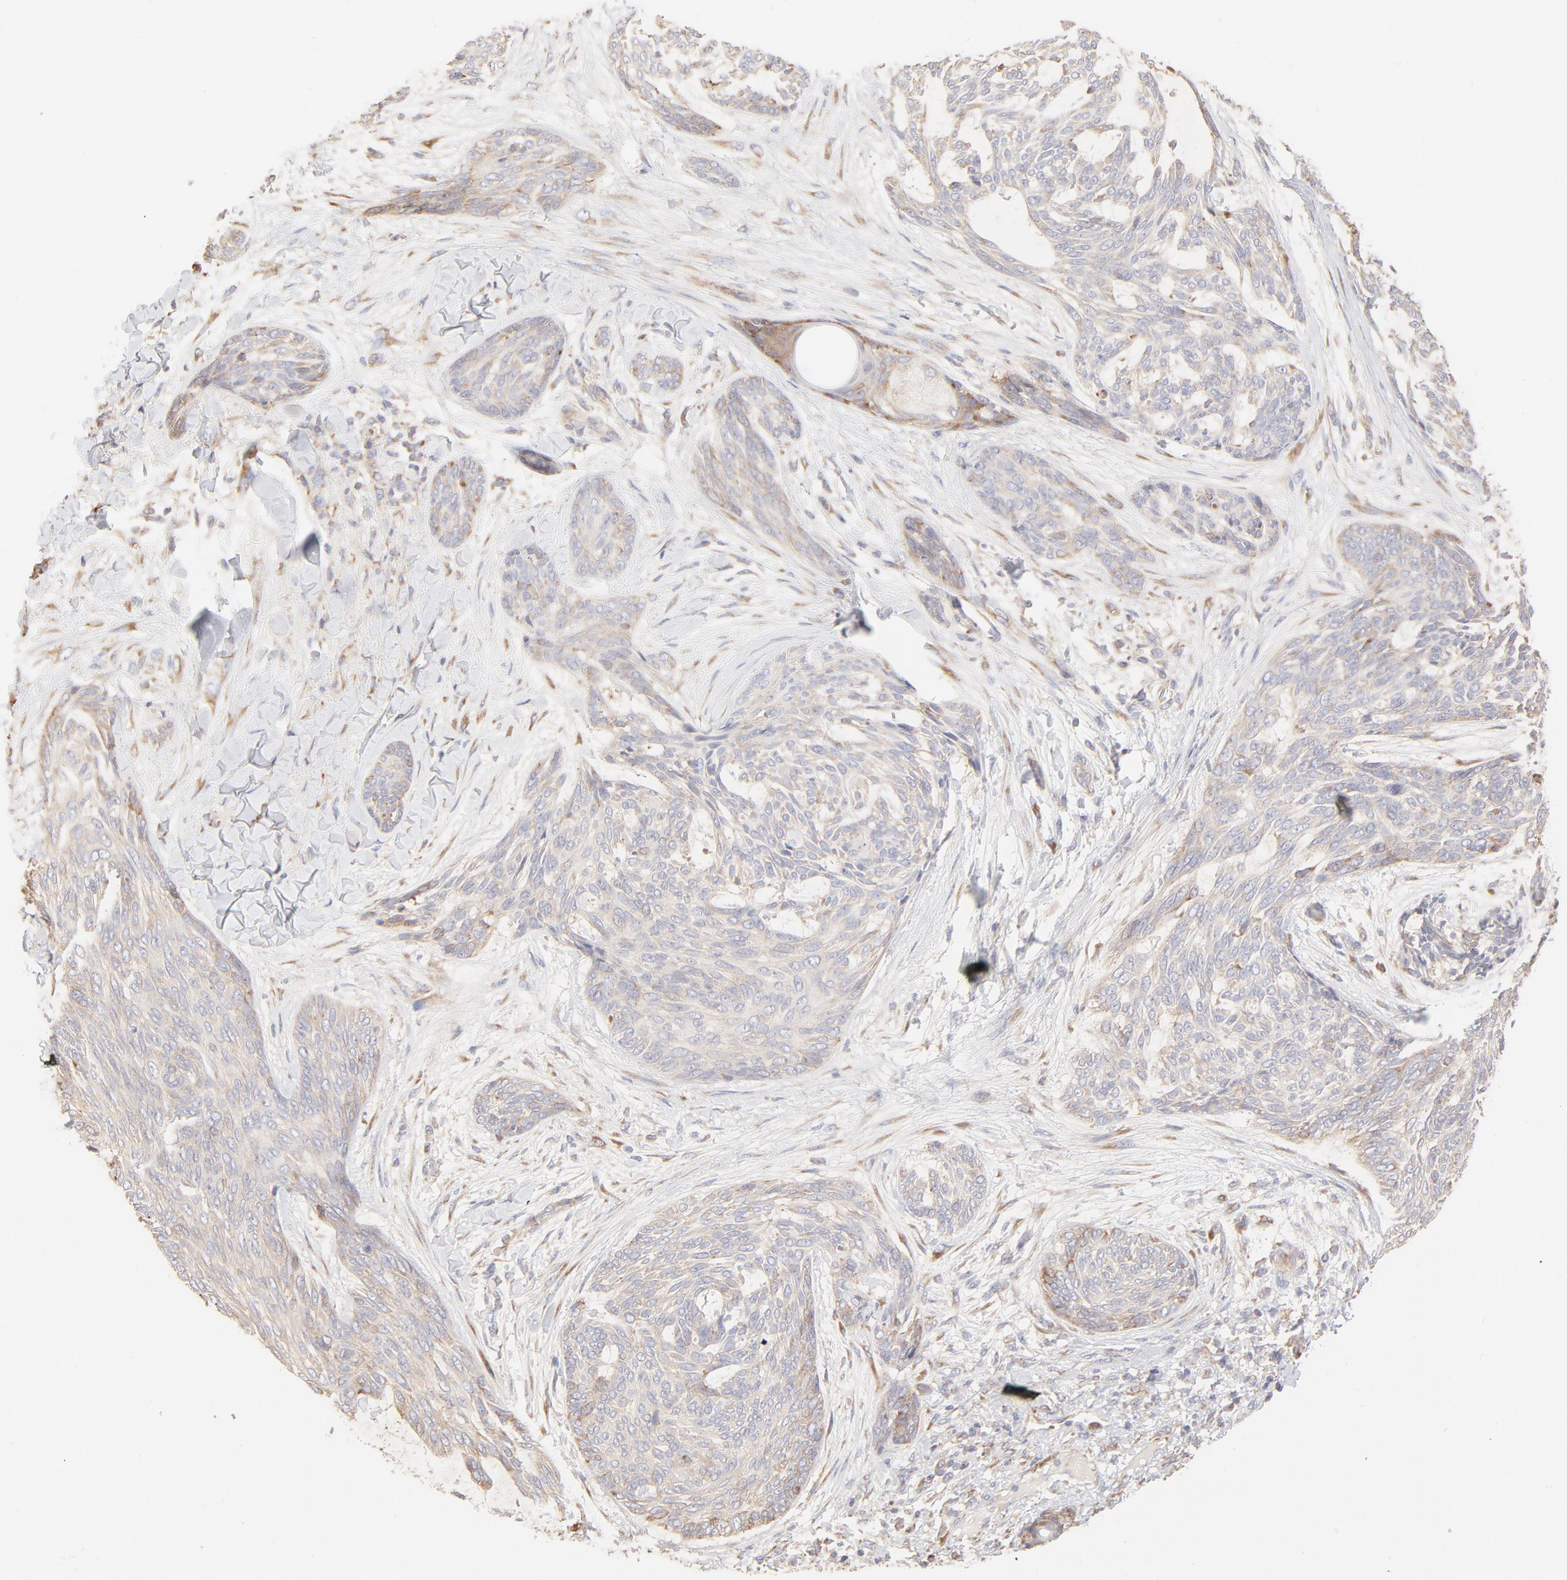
{"staining": {"intensity": "weak", "quantity": ">75%", "location": "cytoplasmic/membranous"}, "tissue": "skin cancer", "cell_type": "Tumor cells", "image_type": "cancer", "snomed": [{"axis": "morphology", "description": "Normal tissue, NOS"}, {"axis": "morphology", "description": "Basal cell carcinoma"}, {"axis": "topography", "description": "Skin"}], "caption": "An immunohistochemistry (IHC) image of tumor tissue is shown. Protein staining in brown shows weak cytoplasmic/membranous positivity in skin basal cell carcinoma within tumor cells. (brown staining indicates protein expression, while blue staining denotes nuclei).", "gene": "RPS21", "patient": {"sex": "female", "age": 71}}